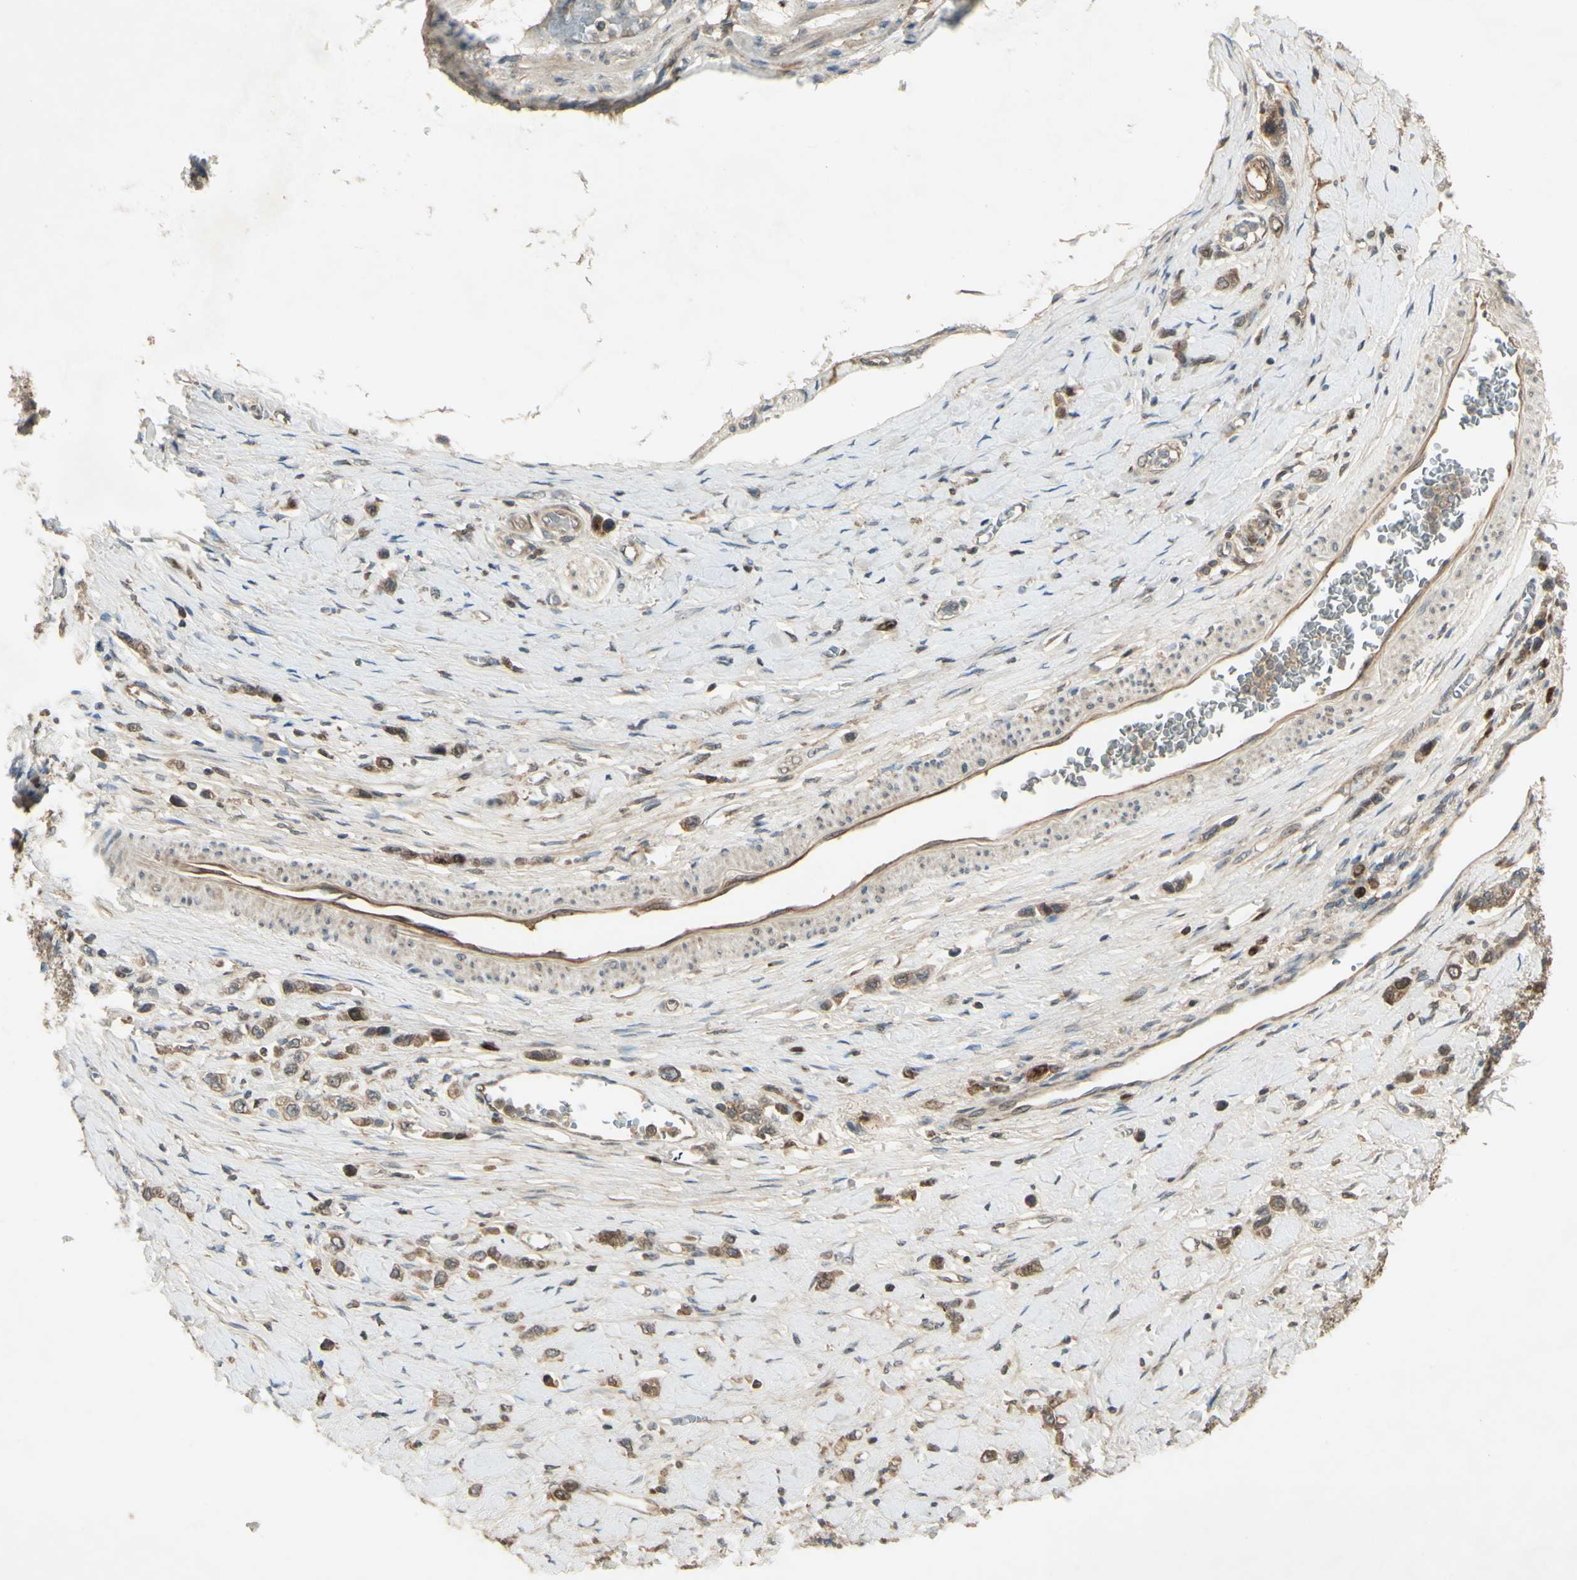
{"staining": {"intensity": "moderate", "quantity": ">75%", "location": "nuclear"}, "tissue": "stomach cancer", "cell_type": "Tumor cells", "image_type": "cancer", "snomed": [{"axis": "morphology", "description": "Normal tissue, NOS"}, {"axis": "morphology", "description": "Adenocarcinoma, NOS"}, {"axis": "topography", "description": "Stomach, upper"}, {"axis": "topography", "description": "Stomach"}], "caption": "Stomach cancer stained for a protein (brown) shows moderate nuclear positive positivity in about >75% of tumor cells.", "gene": "RAD18", "patient": {"sex": "female", "age": 65}}